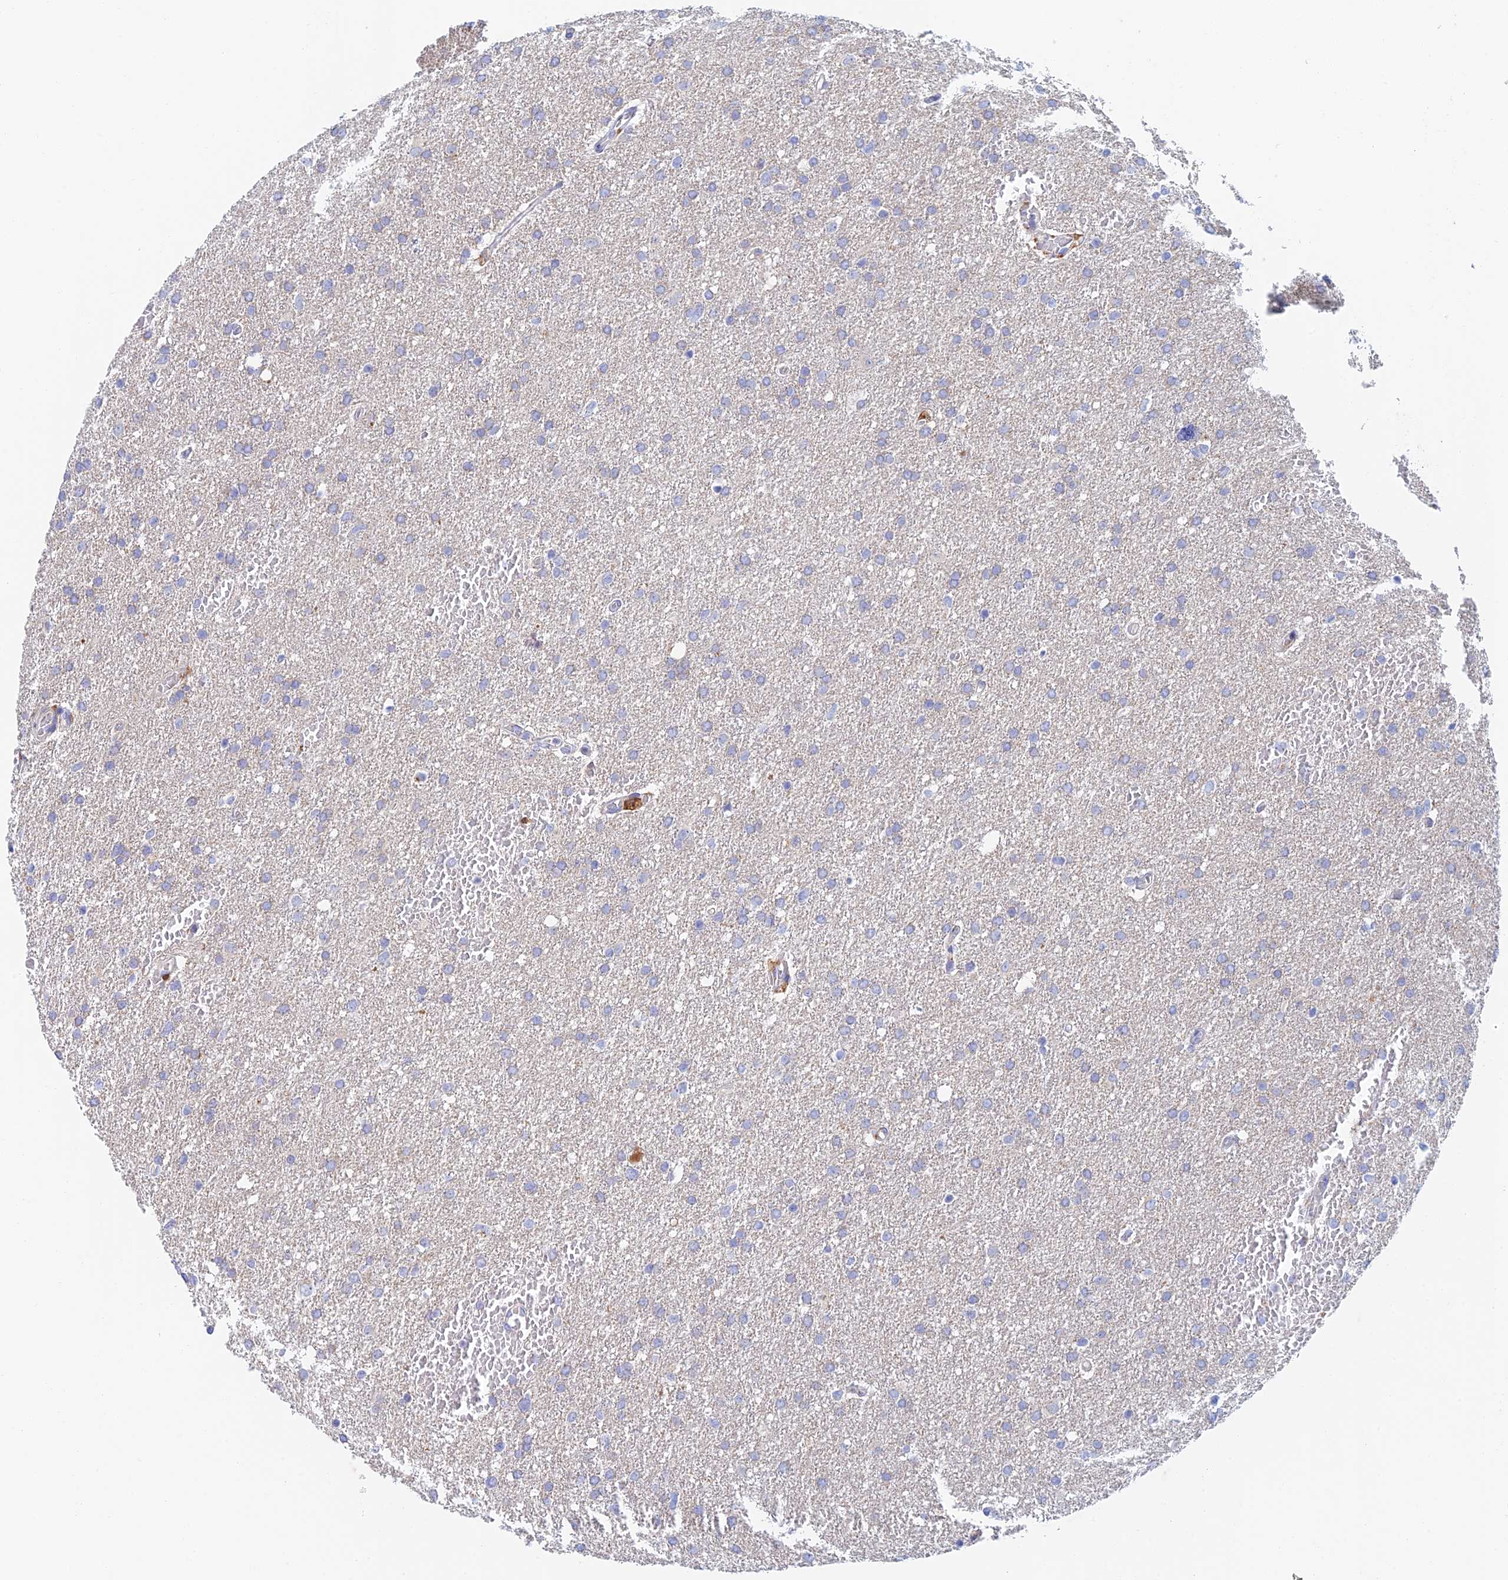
{"staining": {"intensity": "negative", "quantity": "none", "location": "none"}, "tissue": "glioma", "cell_type": "Tumor cells", "image_type": "cancer", "snomed": [{"axis": "morphology", "description": "Glioma, malignant, High grade"}, {"axis": "topography", "description": "Cerebral cortex"}], "caption": "The histopathology image shows no staining of tumor cells in high-grade glioma (malignant).", "gene": "SLC24A3", "patient": {"sex": "female", "age": 36}}